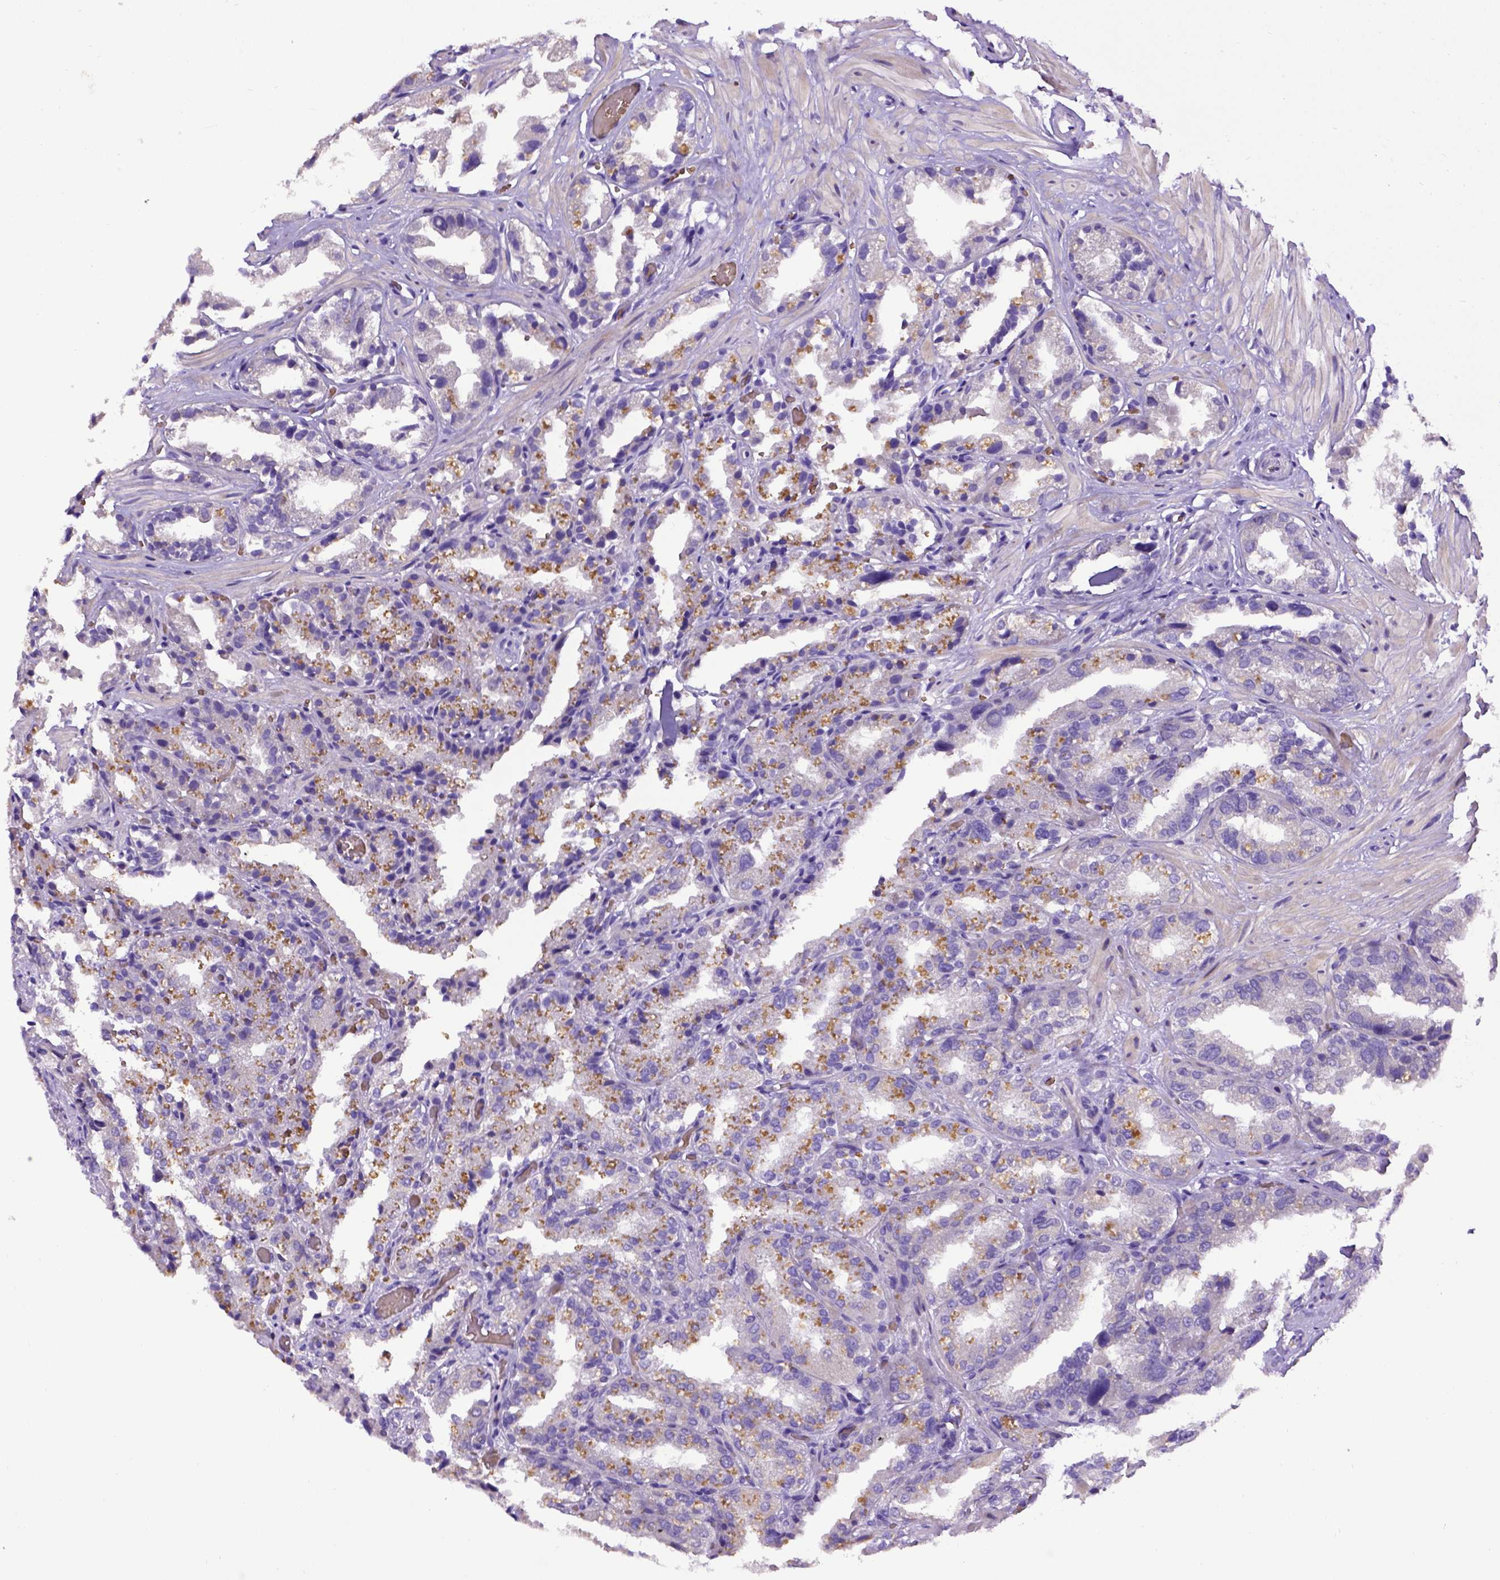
{"staining": {"intensity": "negative", "quantity": "none", "location": "none"}, "tissue": "seminal vesicle", "cell_type": "Glandular cells", "image_type": "normal", "snomed": [{"axis": "morphology", "description": "Normal tissue, NOS"}, {"axis": "topography", "description": "Seminal veicle"}], "caption": "The histopathology image reveals no significant positivity in glandular cells of seminal vesicle. (Stains: DAB immunohistochemistry with hematoxylin counter stain, Microscopy: brightfield microscopy at high magnification).", "gene": "ADAM12", "patient": {"sex": "male", "age": 57}}